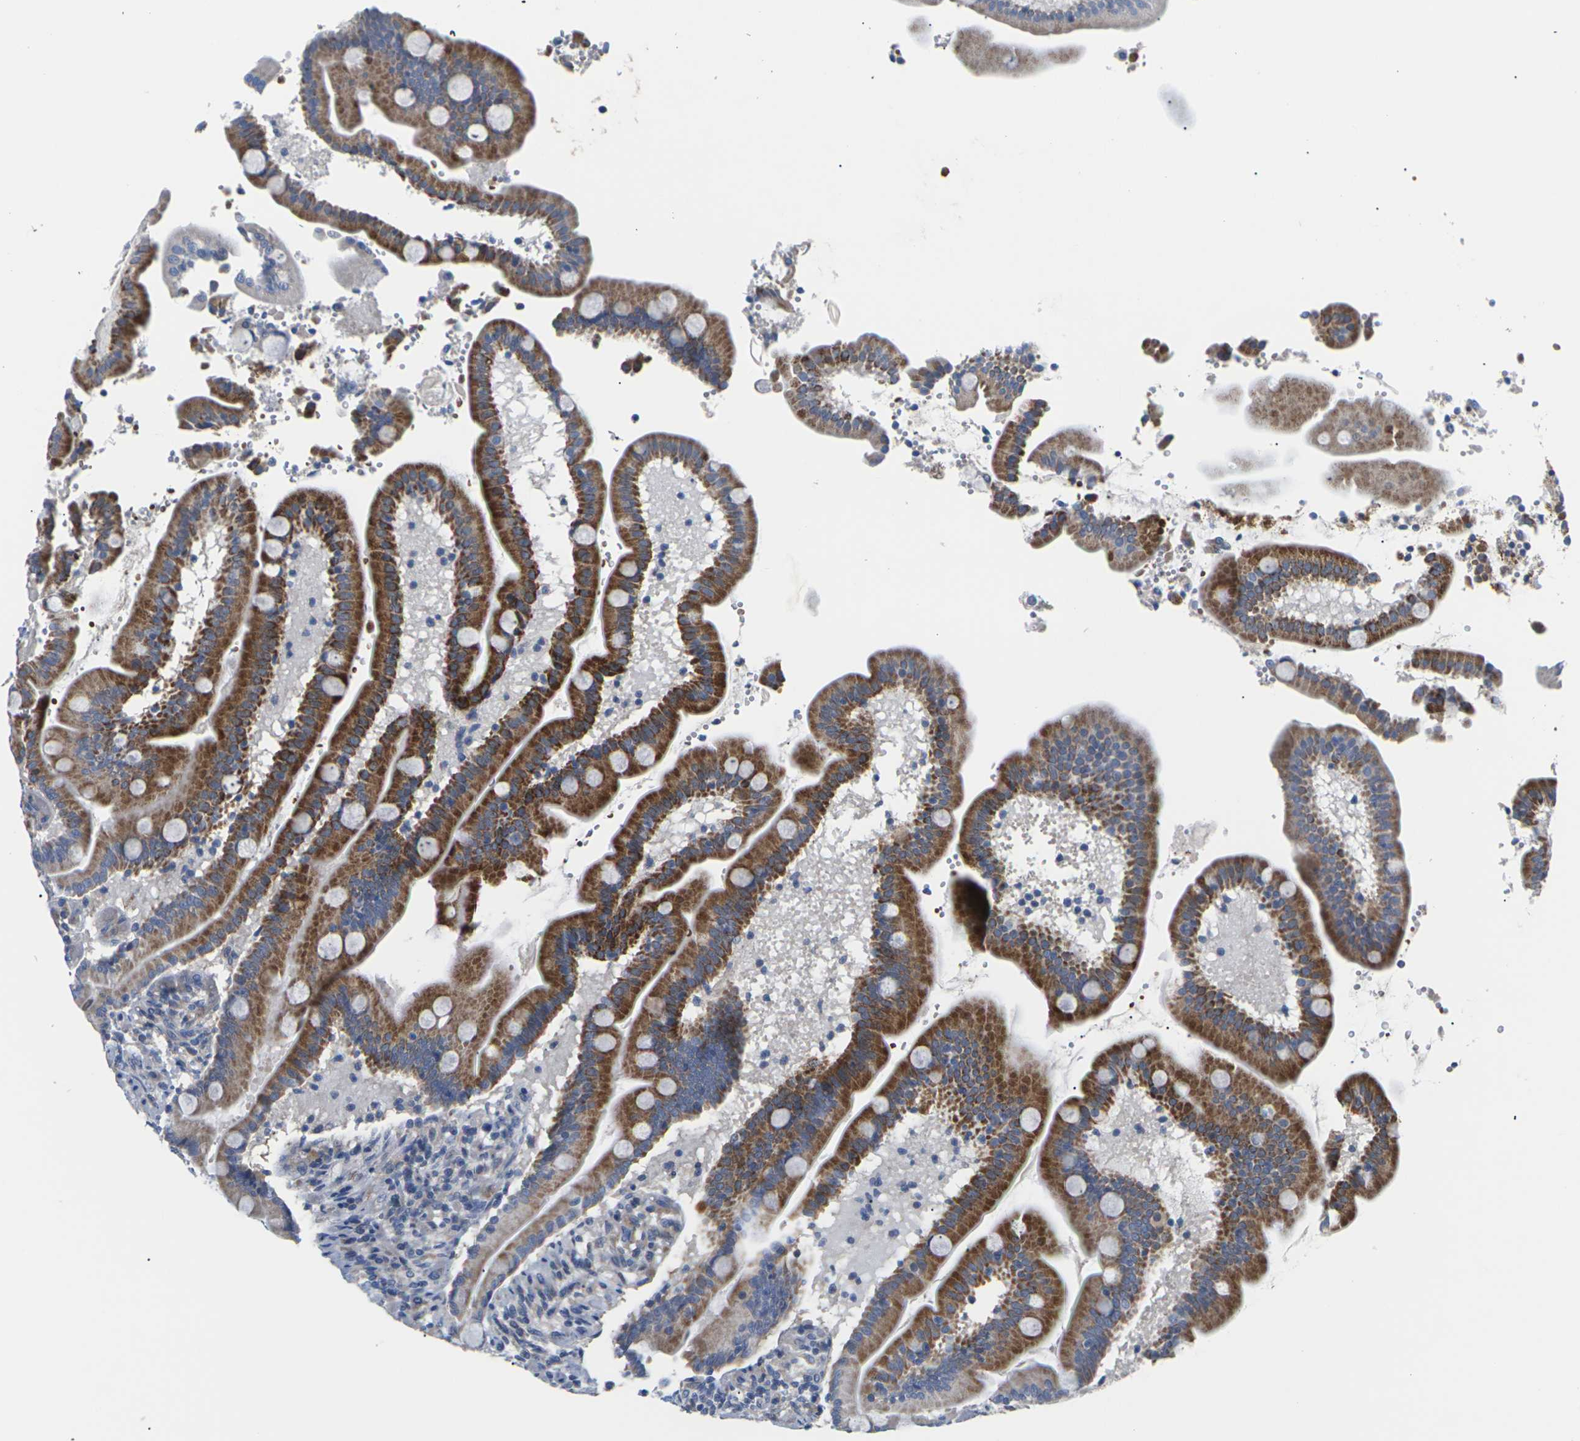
{"staining": {"intensity": "strong", "quantity": "<25%", "location": "cytoplasmic/membranous"}, "tissue": "duodenum", "cell_type": "Glandular cells", "image_type": "normal", "snomed": [{"axis": "morphology", "description": "Normal tissue, NOS"}, {"axis": "topography", "description": "Duodenum"}], "caption": "Duodenum was stained to show a protein in brown. There is medium levels of strong cytoplasmic/membranous expression in about <25% of glandular cells. (DAB IHC, brown staining for protein, blue staining for nuclei).", "gene": "TMCO4", "patient": {"sex": "male", "age": 54}}